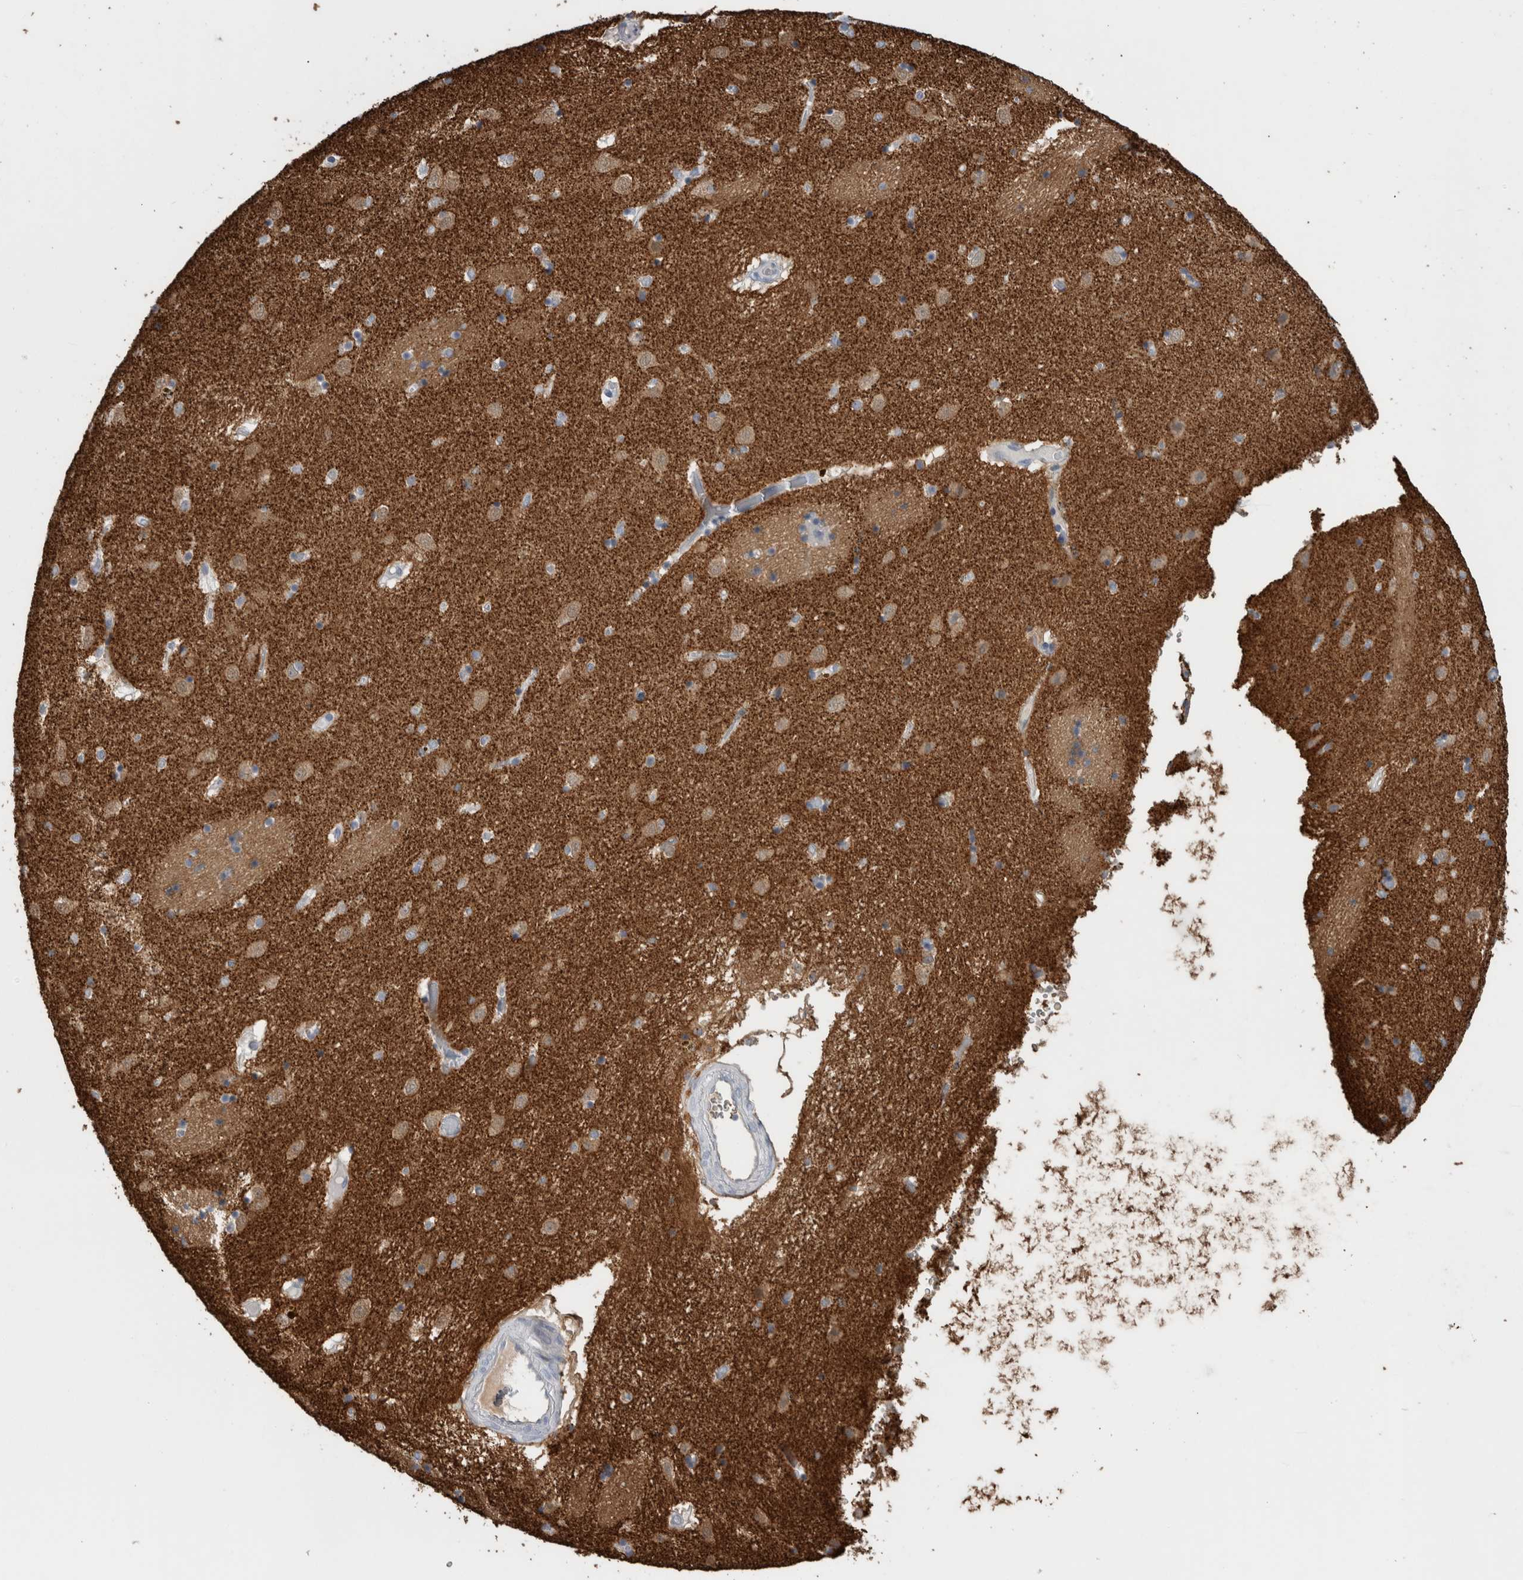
{"staining": {"intensity": "weak", "quantity": "<25%", "location": "cytoplasmic/membranous"}, "tissue": "caudate", "cell_type": "Glial cells", "image_type": "normal", "snomed": [{"axis": "morphology", "description": "Normal tissue, NOS"}, {"axis": "topography", "description": "Lateral ventricle wall"}], "caption": "Micrograph shows no protein expression in glial cells of normal caudate. Brightfield microscopy of IHC stained with DAB (brown) and hematoxylin (blue), captured at high magnification.", "gene": "SH3GL2", "patient": {"sex": "male", "age": 70}}